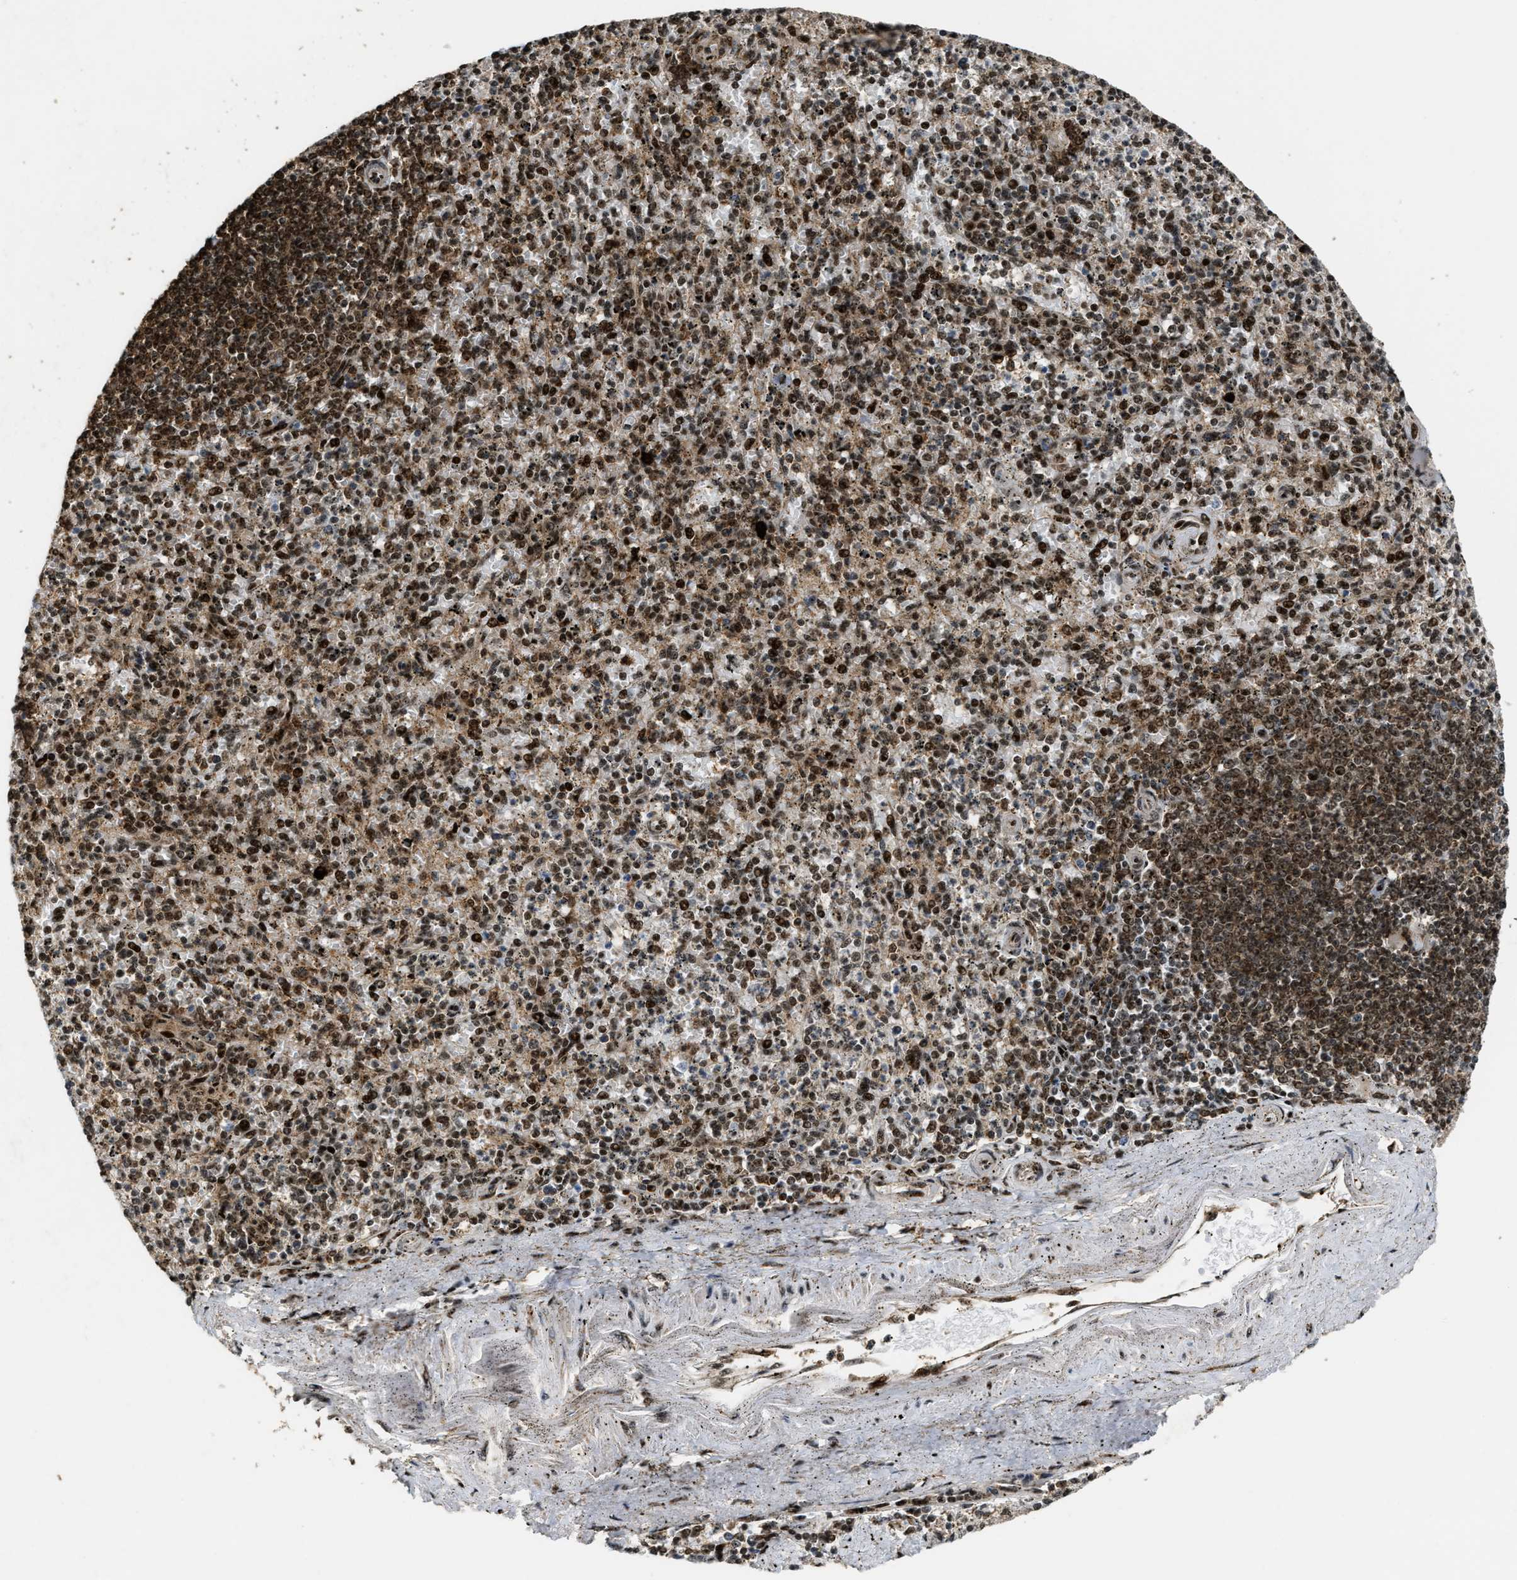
{"staining": {"intensity": "strong", "quantity": ">75%", "location": "nuclear"}, "tissue": "spleen", "cell_type": "Cells in red pulp", "image_type": "normal", "snomed": [{"axis": "morphology", "description": "Normal tissue, NOS"}, {"axis": "topography", "description": "Spleen"}], "caption": "Spleen stained with DAB (3,3'-diaminobenzidine) immunohistochemistry (IHC) reveals high levels of strong nuclear positivity in about >75% of cells in red pulp. (IHC, brightfield microscopy, high magnification).", "gene": "ZNF687", "patient": {"sex": "male", "age": 72}}